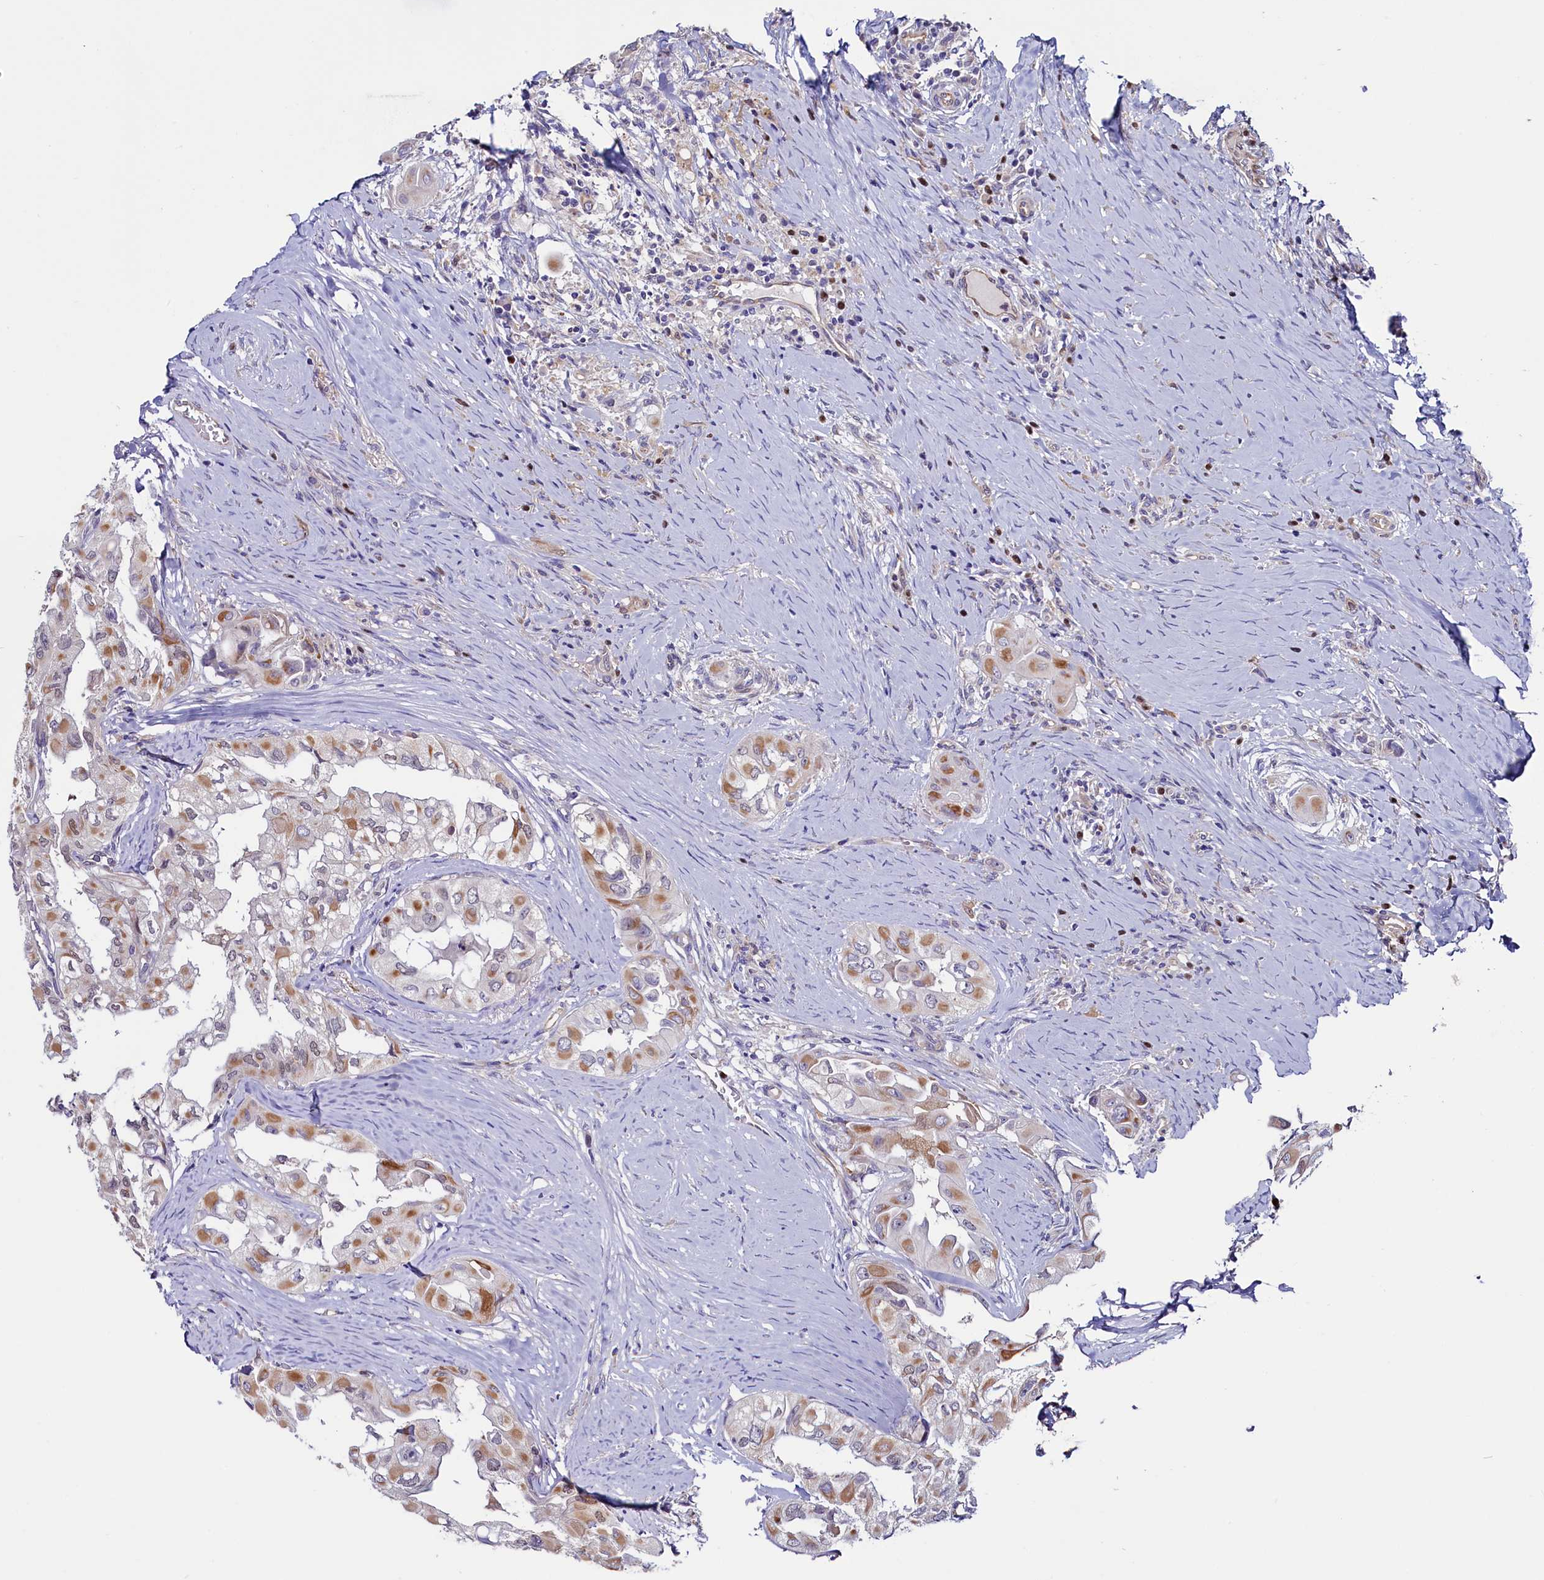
{"staining": {"intensity": "moderate", "quantity": "25%-75%", "location": "cytoplasmic/membranous"}, "tissue": "thyroid cancer", "cell_type": "Tumor cells", "image_type": "cancer", "snomed": [{"axis": "morphology", "description": "Papillary adenocarcinoma, NOS"}, {"axis": "topography", "description": "Thyroid gland"}], "caption": "A micrograph showing moderate cytoplasmic/membranous staining in about 25%-75% of tumor cells in papillary adenocarcinoma (thyroid), as visualized by brown immunohistochemical staining.", "gene": "PDILT", "patient": {"sex": "female", "age": 59}}